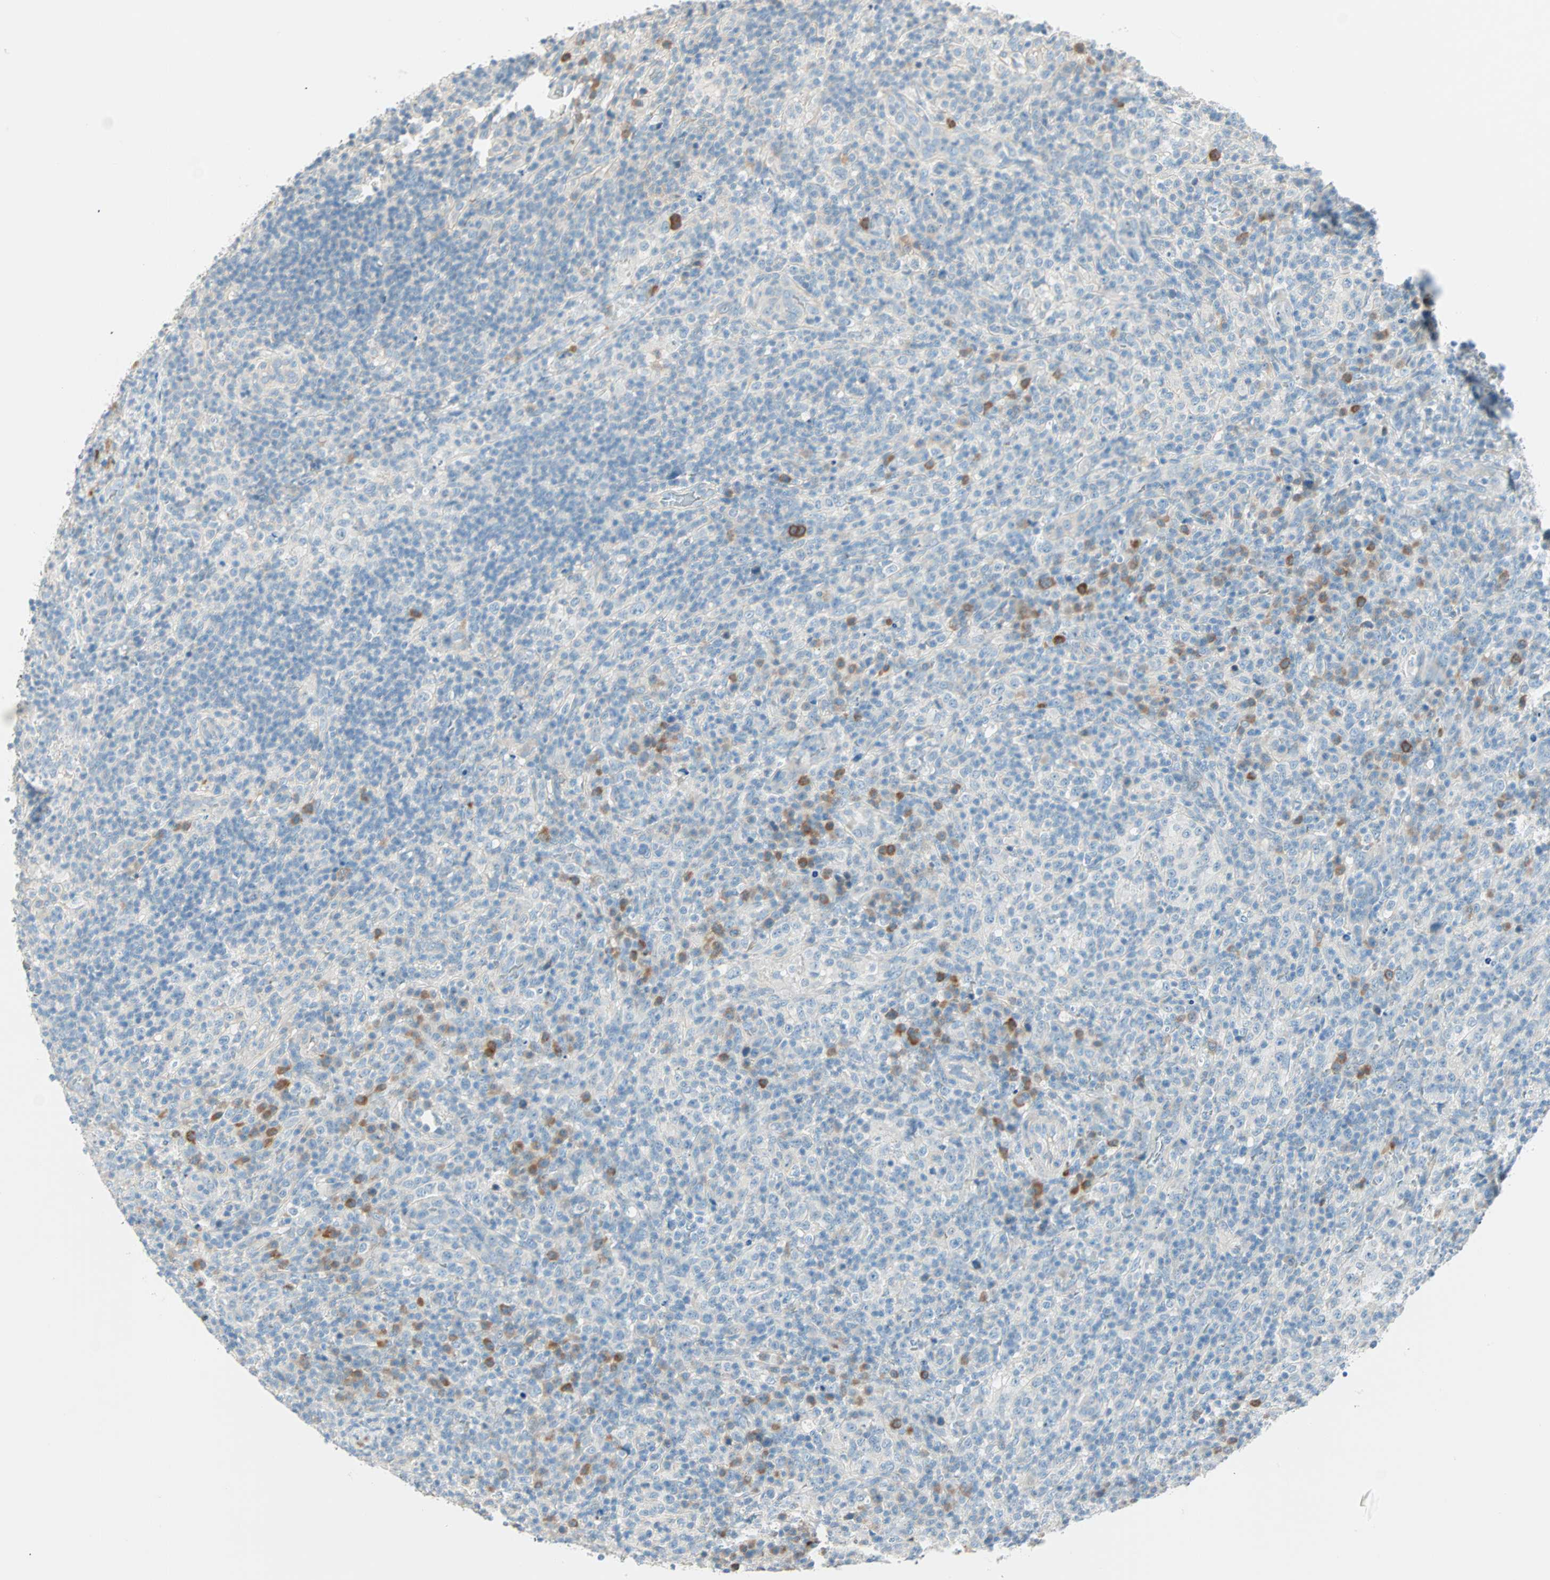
{"staining": {"intensity": "negative", "quantity": "none", "location": "none"}, "tissue": "lymphoma", "cell_type": "Tumor cells", "image_type": "cancer", "snomed": [{"axis": "morphology", "description": "Malignant lymphoma, non-Hodgkin's type, Low grade"}, {"axis": "topography", "description": "Lymph node"}], "caption": "A photomicrograph of human malignant lymphoma, non-Hodgkin's type (low-grade) is negative for staining in tumor cells.", "gene": "ATF6", "patient": {"sex": "male", "age": 70}}